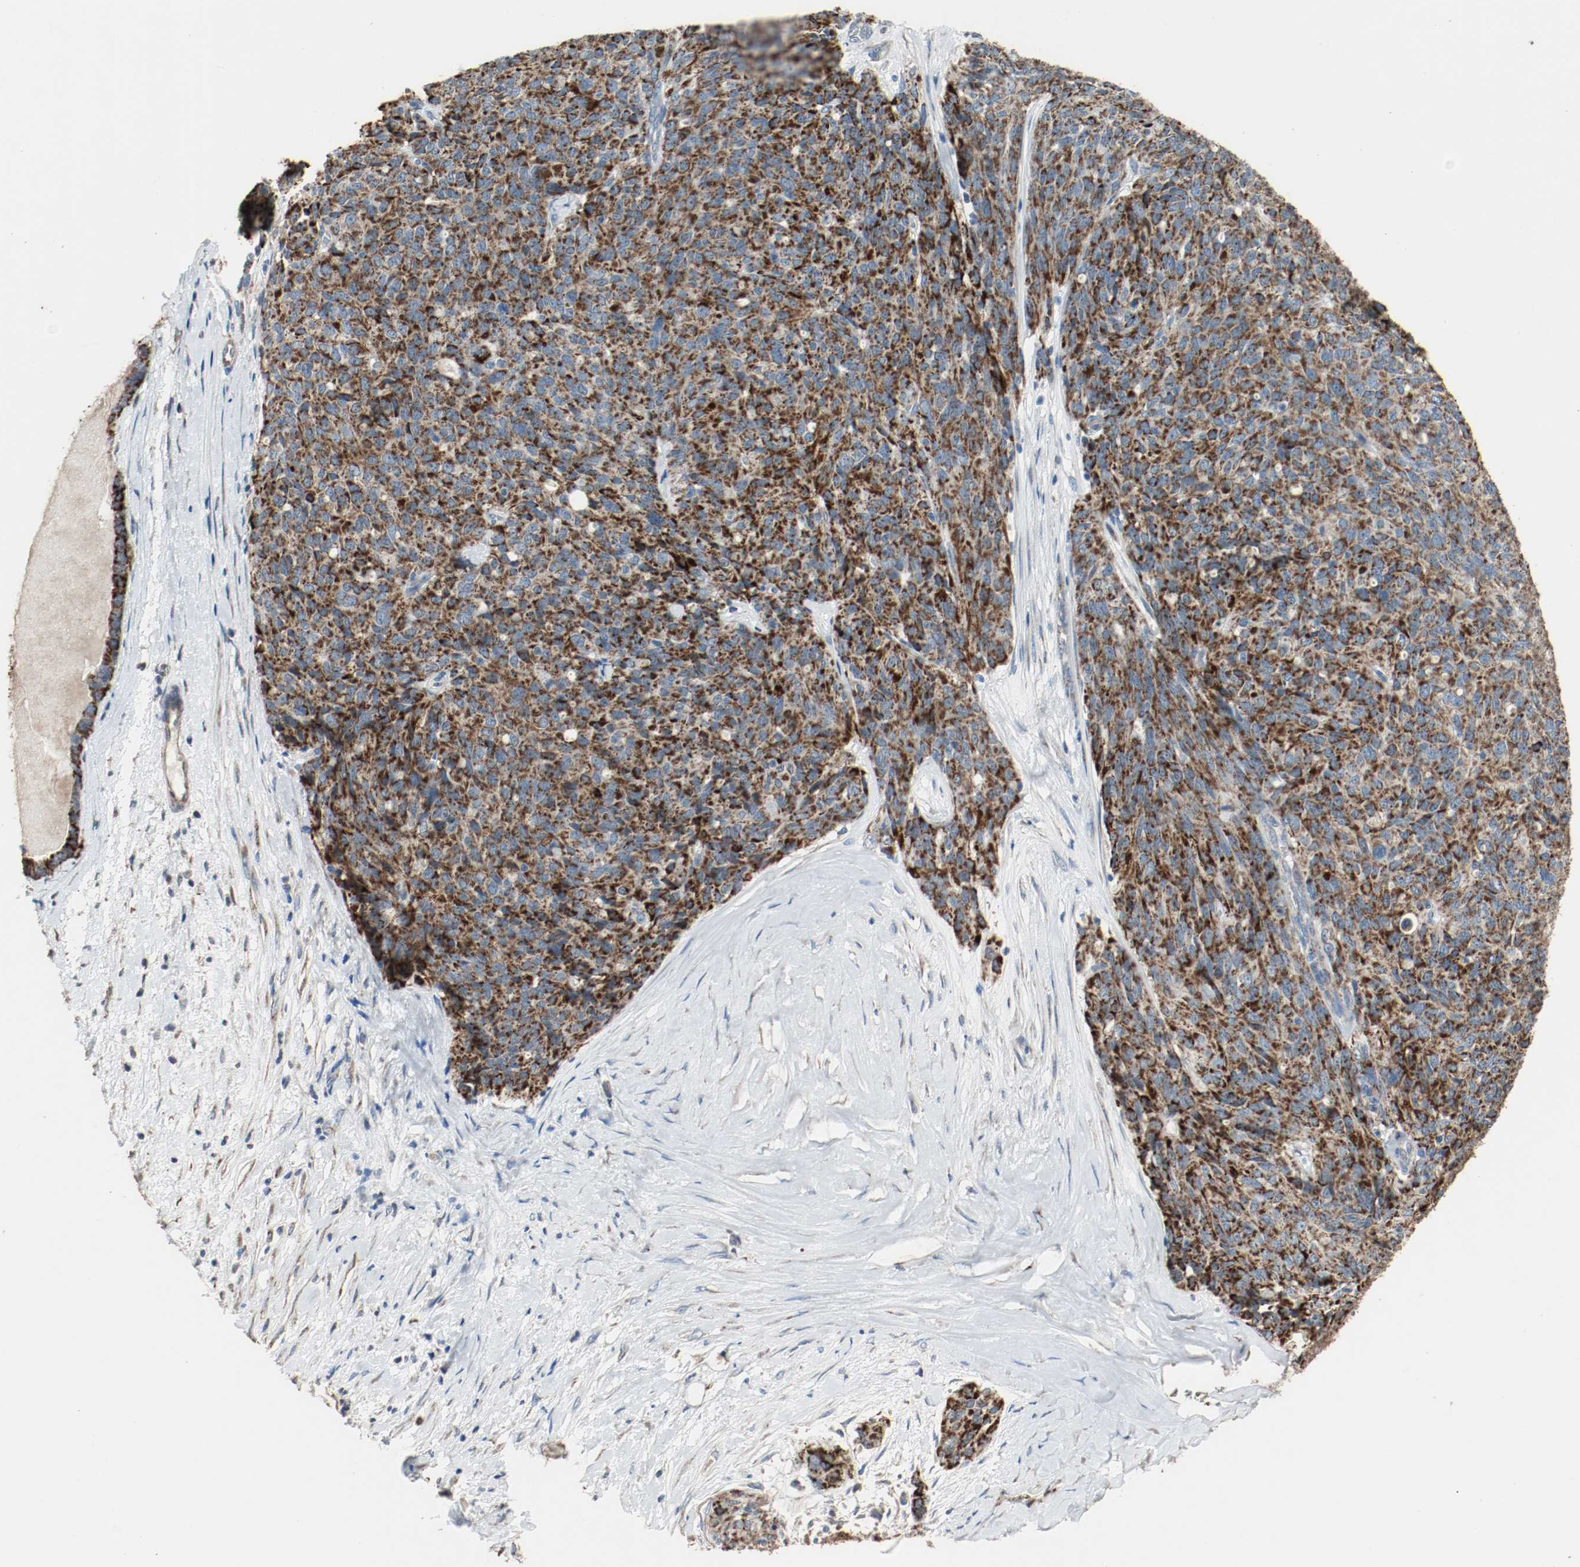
{"staining": {"intensity": "strong", "quantity": ">75%", "location": "cytoplasmic/membranous"}, "tissue": "ovarian cancer", "cell_type": "Tumor cells", "image_type": "cancer", "snomed": [{"axis": "morphology", "description": "Carcinoma, endometroid"}, {"axis": "topography", "description": "Ovary"}], "caption": "Brown immunohistochemical staining in human ovarian cancer exhibits strong cytoplasmic/membranous staining in about >75% of tumor cells.", "gene": "ALDH4A1", "patient": {"sex": "female", "age": 60}}